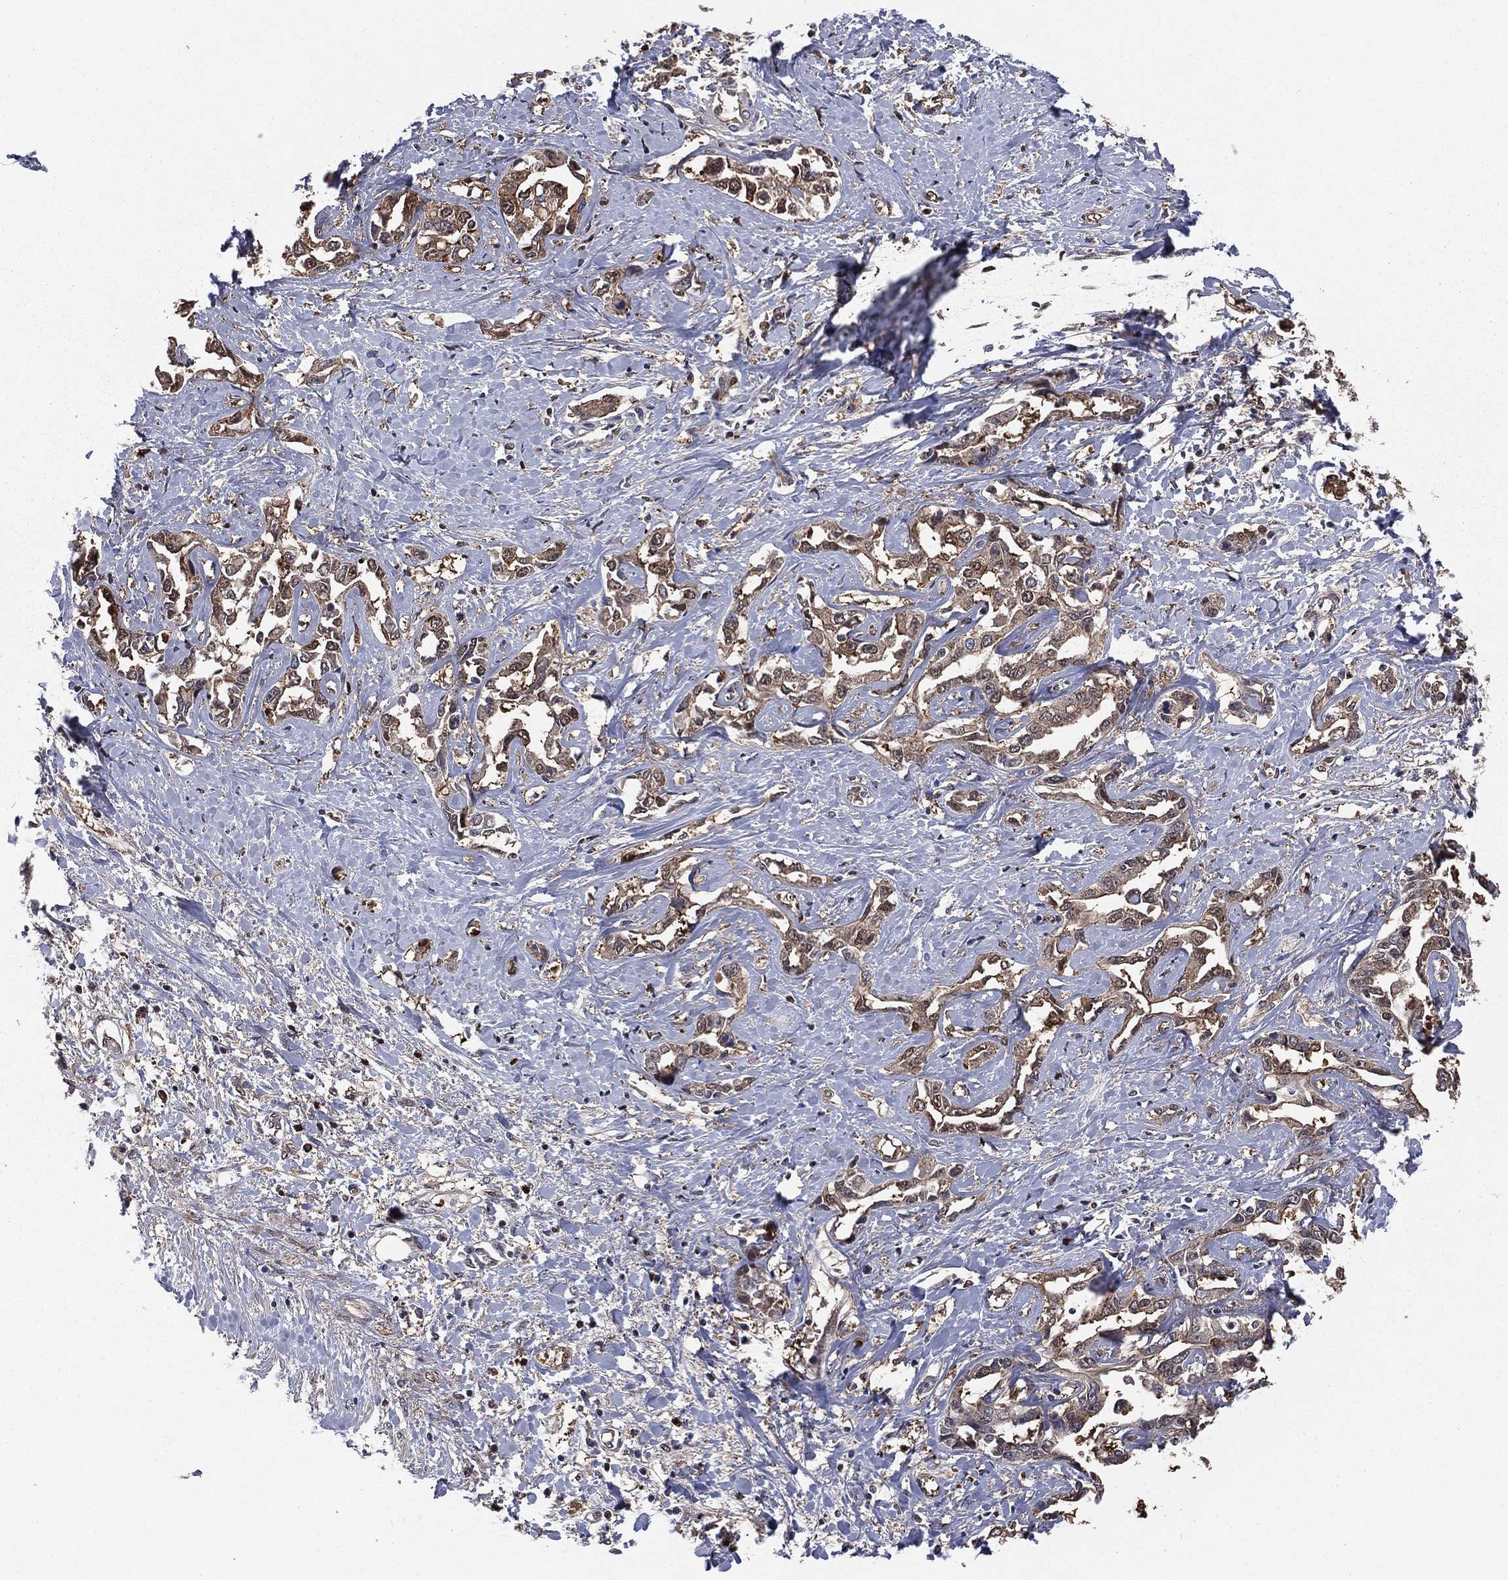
{"staining": {"intensity": "moderate", "quantity": ">75%", "location": "cytoplasmic/membranous"}, "tissue": "liver cancer", "cell_type": "Tumor cells", "image_type": "cancer", "snomed": [{"axis": "morphology", "description": "Cholangiocarcinoma"}, {"axis": "topography", "description": "Liver"}], "caption": "Immunohistochemistry (IHC) micrograph of liver cholangiocarcinoma stained for a protein (brown), which shows medium levels of moderate cytoplasmic/membranous expression in approximately >75% of tumor cells.", "gene": "TBC1D2", "patient": {"sex": "male", "age": 59}}